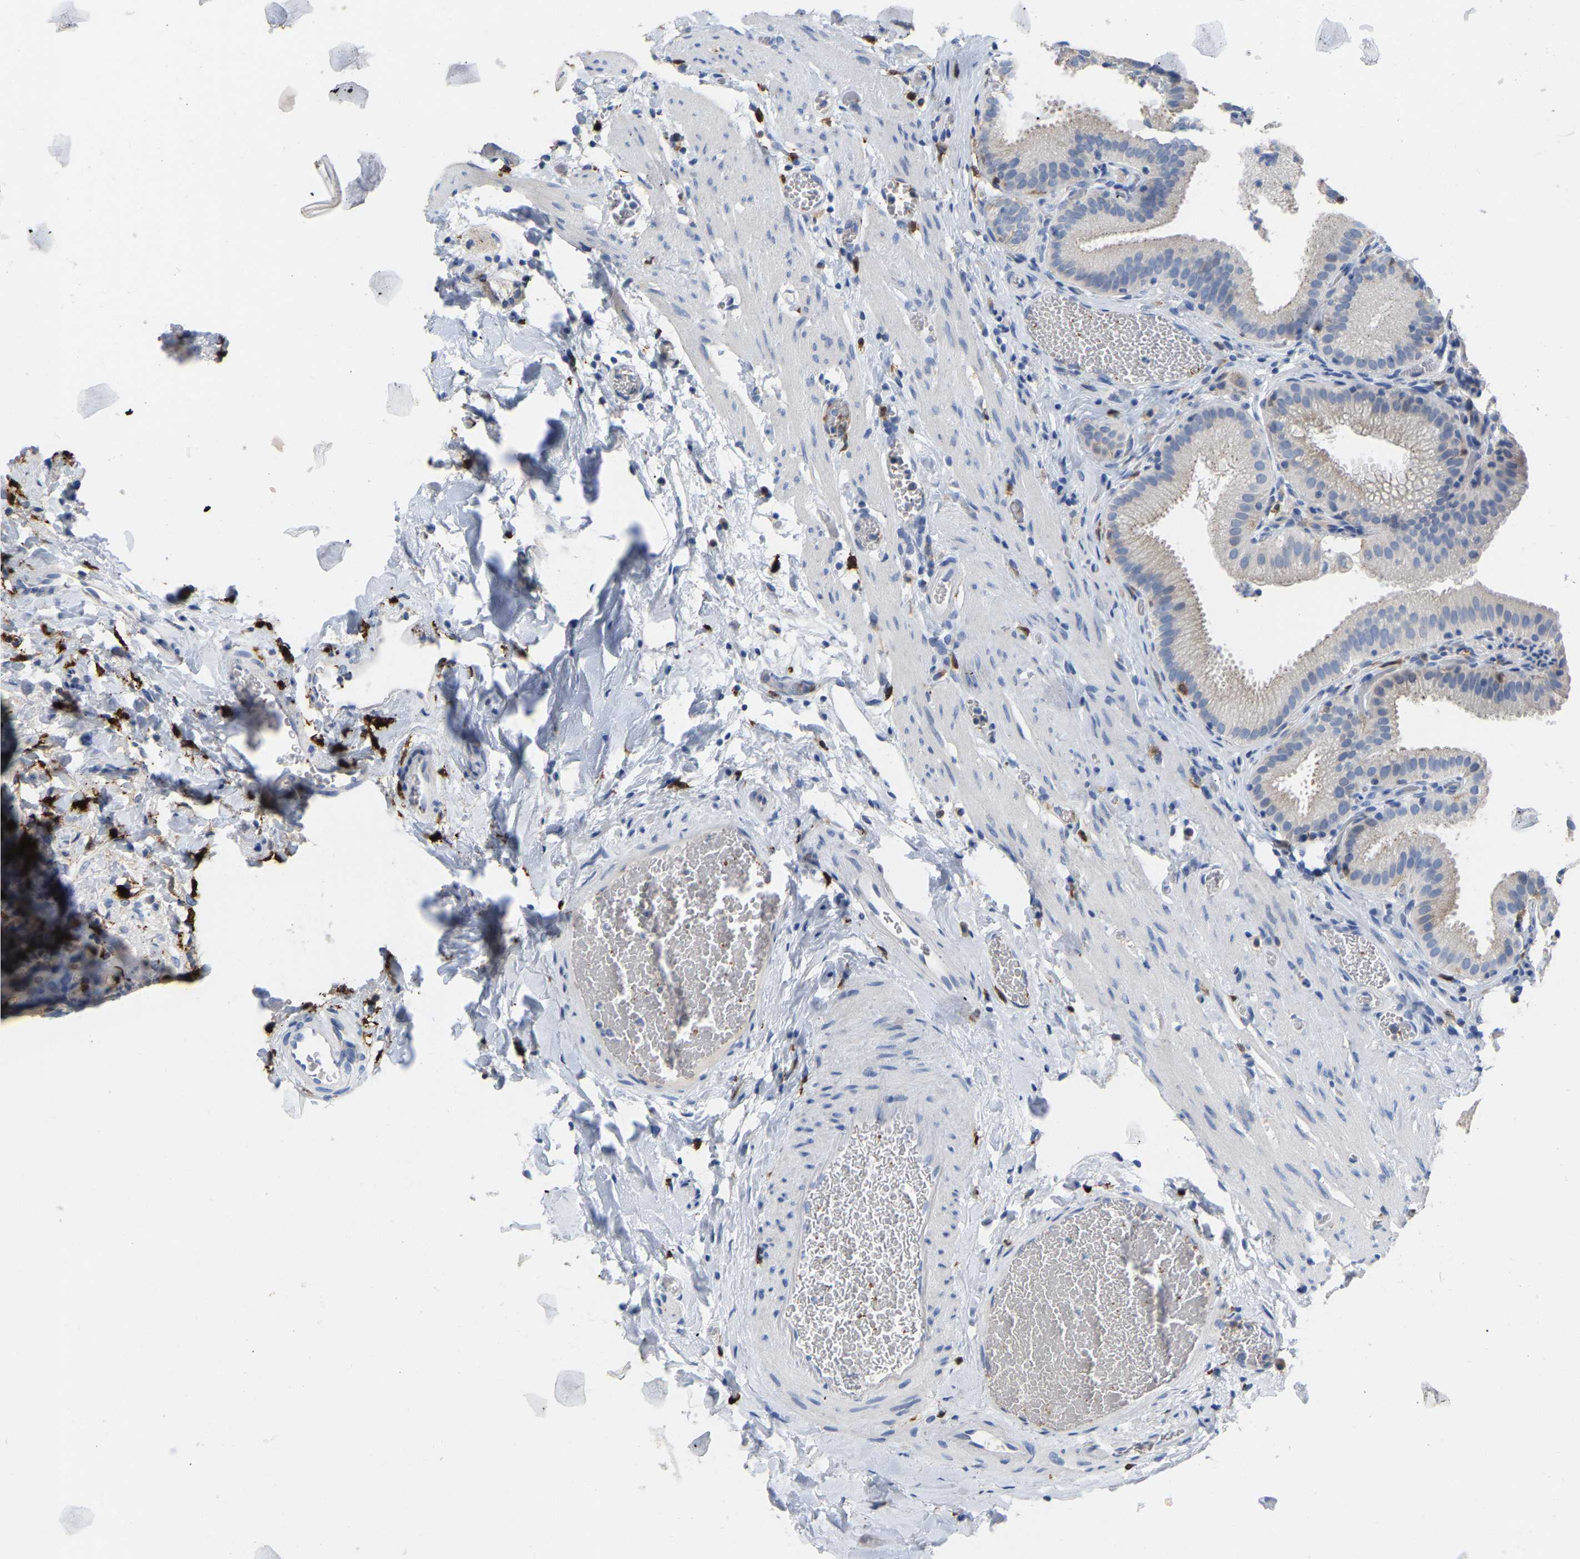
{"staining": {"intensity": "negative", "quantity": "none", "location": "none"}, "tissue": "gallbladder", "cell_type": "Glandular cells", "image_type": "normal", "snomed": [{"axis": "morphology", "description": "Normal tissue, NOS"}, {"axis": "topography", "description": "Gallbladder"}], "caption": "IHC histopathology image of normal human gallbladder stained for a protein (brown), which reveals no positivity in glandular cells.", "gene": "ULBP2", "patient": {"sex": "male", "age": 54}}